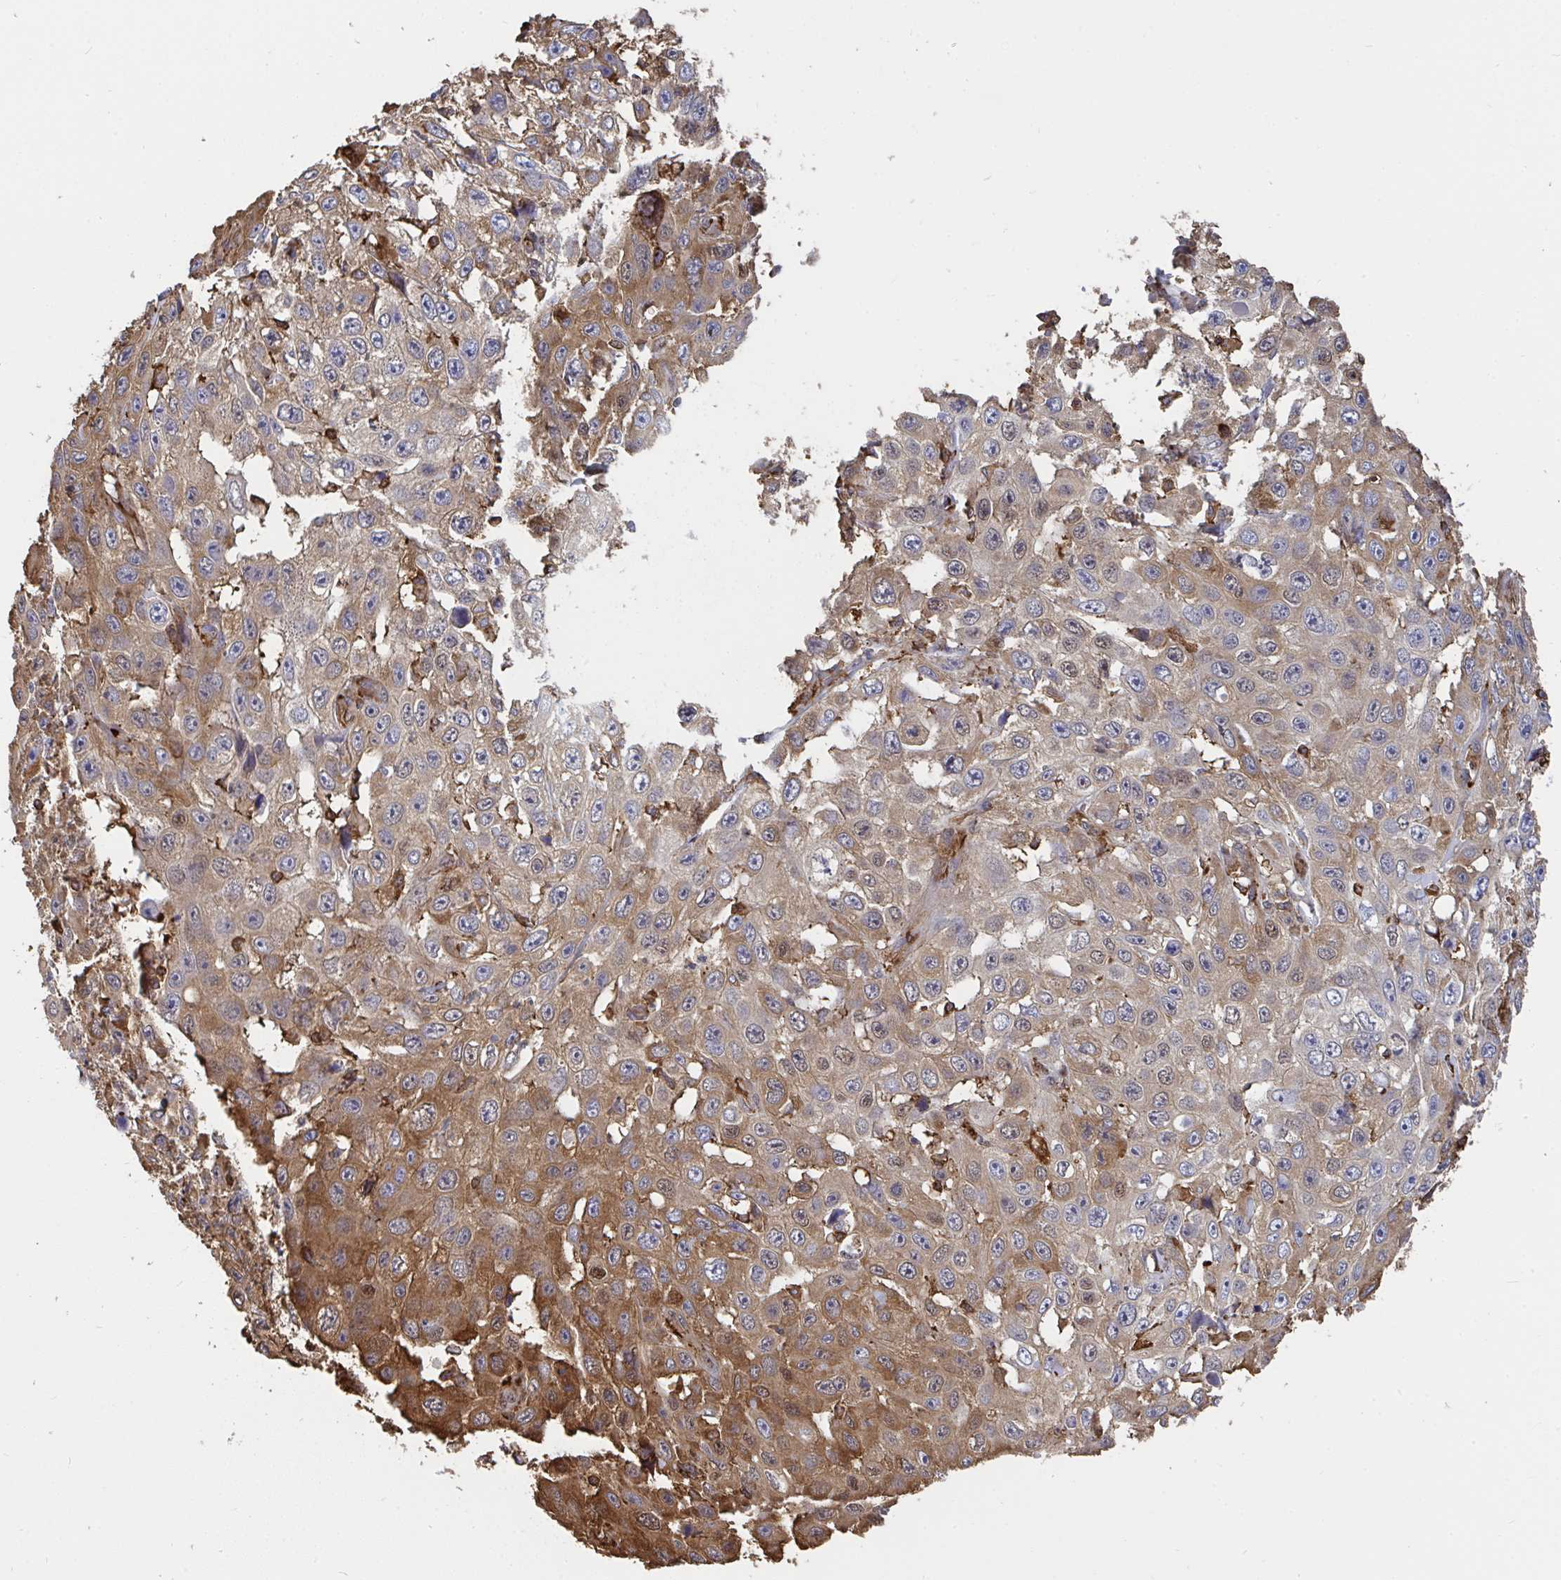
{"staining": {"intensity": "moderate", "quantity": "25%-75%", "location": "cytoplasmic/membranous"}, "tissue": "skin cancer", "cell_type": "Tumor cells", "image_type": "cancer", "snomed": [{"axis": "morphology", "description": "Squamous cell carcinoma, NOS"}, {"axis": "topography", "description": "Skin"}], "caption": "A micrograph of squamous cell carcinoma (skin) stained for a protein displays moderate cytoplasmic/membranous brown staining in tumor cells. The staining is performed using DAB (3,3'-diaminobenzidine) brown chromogen to label protein expression. The nuclei are counter-stained blue using hematoxylin.", "gene": "CFL1", "patient": {"sex": "male", "age": 82}}